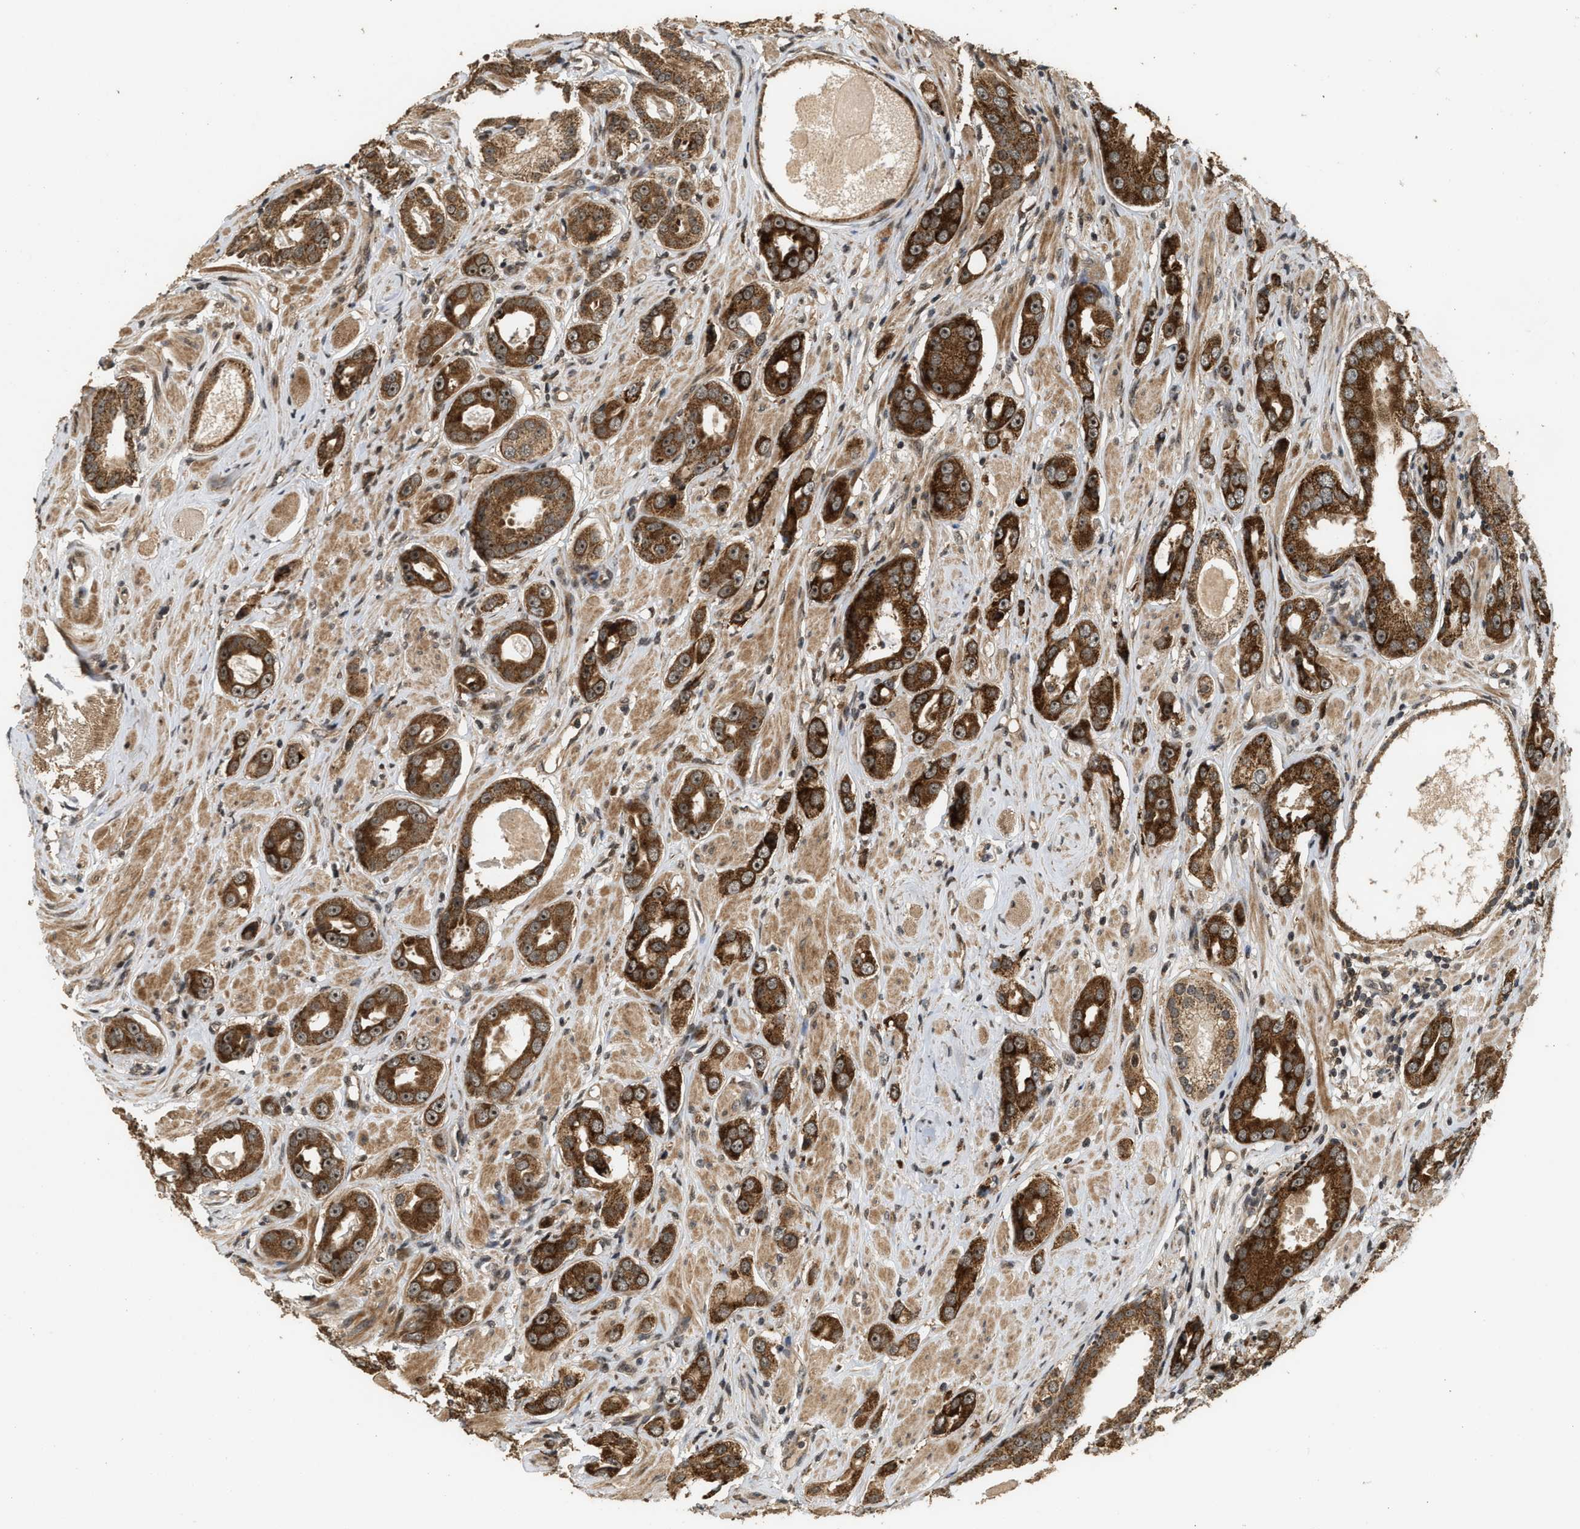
{"staining": {"intensity": "strong", "quantity": ">75%", "location": "cytoplasmic/membranous,nuclear"}, "tissue": "prostate cancer", "cell_type": "Tumor cells", "image_type": "cancer", "snomed": [{"axis": "morphology", "description": "Adenocarcinoma, Medium grade"}, {"axis": "topography", "description": "Prostate"}], "caption": "The photomicrograph displays immunohistochemical staining of prostate medium-grade adenocarcinoma. There is strong cytoplasmic/membranous and nuclear positivity is identified in approximately >75% of tumor cells.", "gene": "ELP2", "patient": {"sex": "male", "age": 53}}